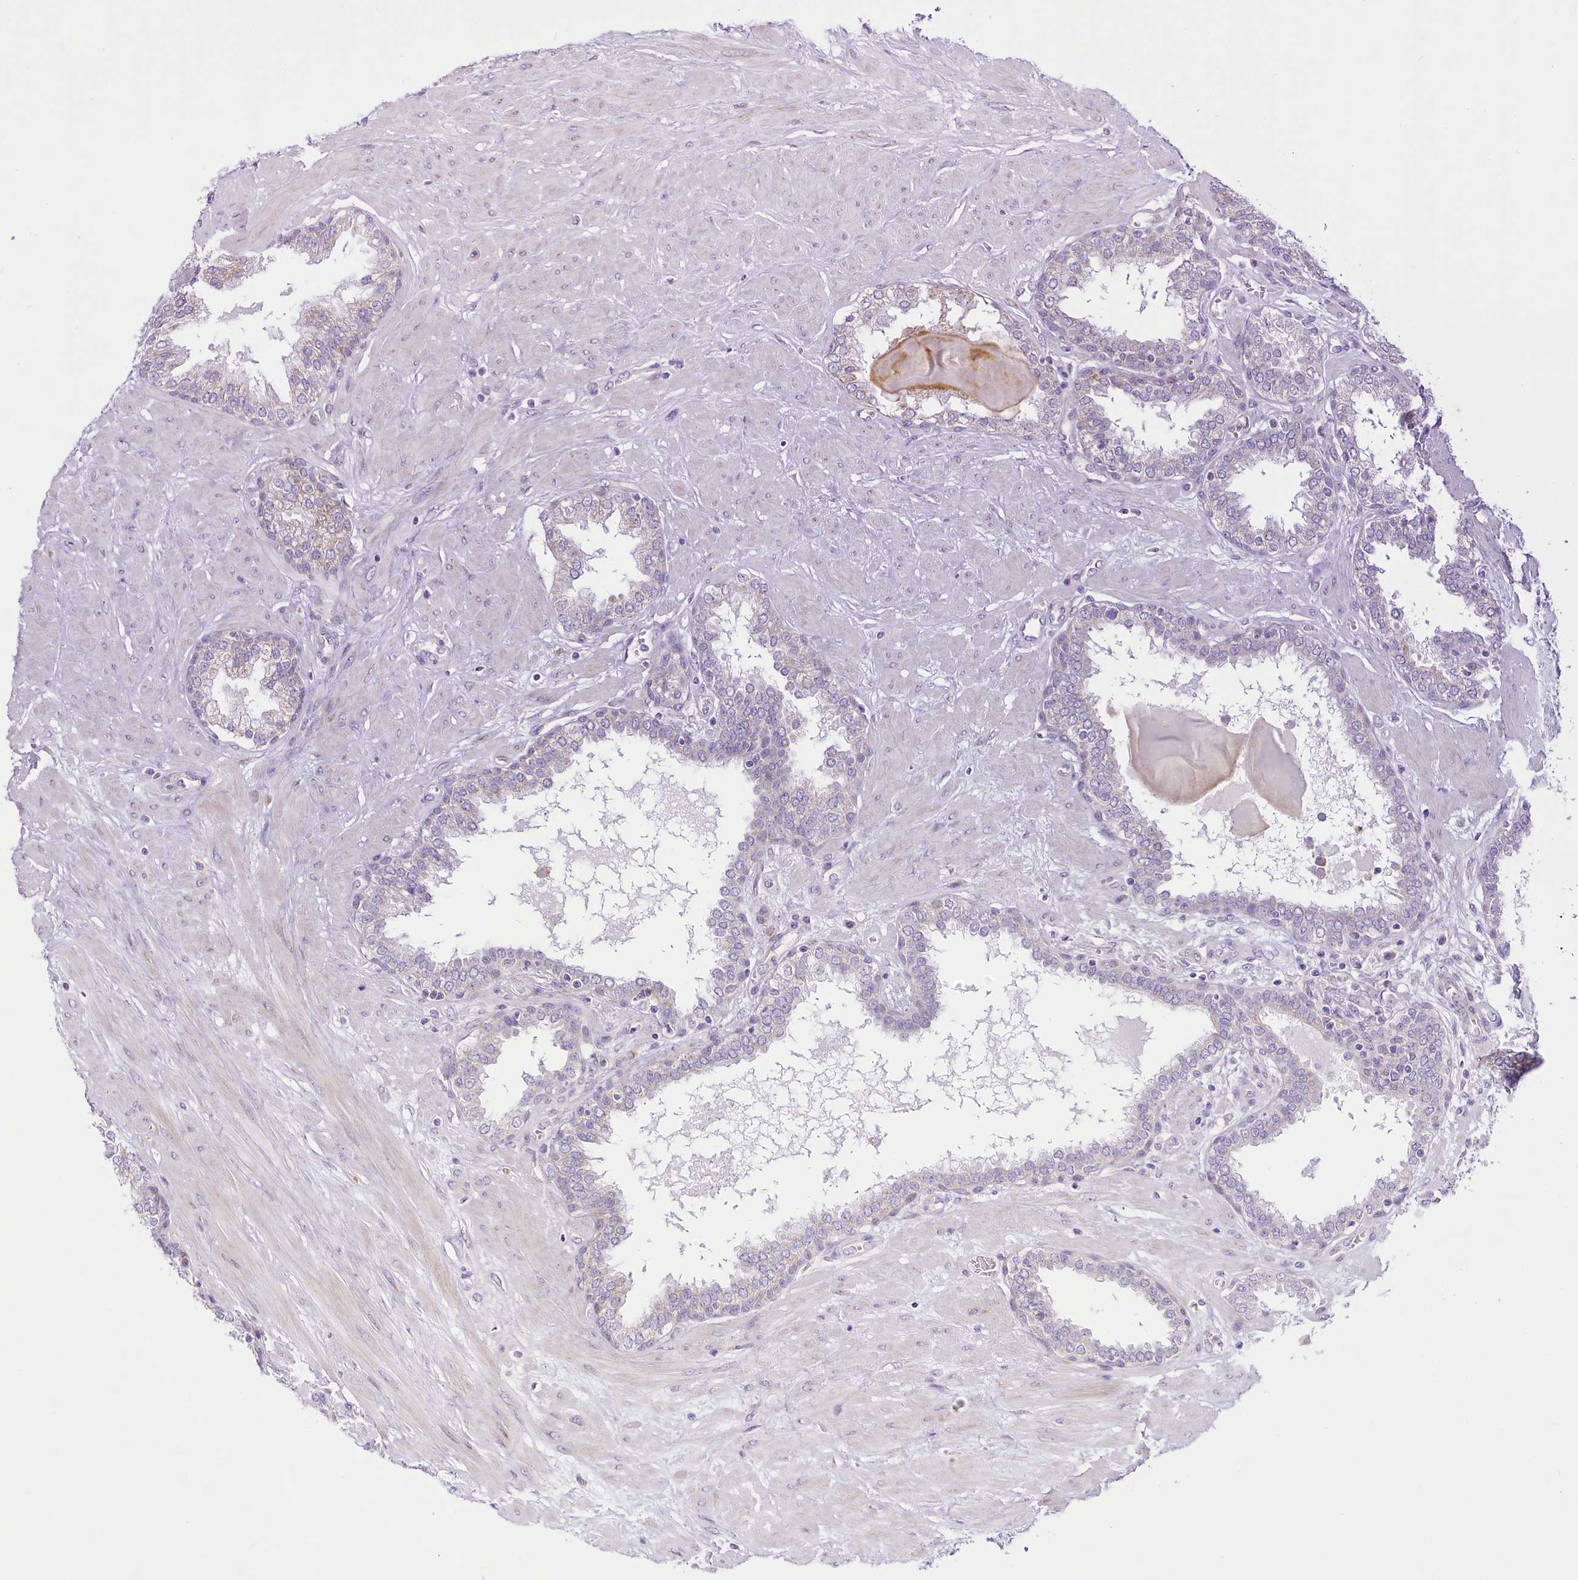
{"staining": {"intensity": "negative", "quantity": "none", "location": "none"}, "tissue": "prostate", "cell_type": "Glandular cells", "image_type": "normal", "snomed": [{"axis": "morphology", "description": "Normal tissue, NOS"}, {"axis": "topography", "description": "Prostate"}], "caption": "Glandular cells are negative for brown protein staining in unremarkable prostate. Brightfield microscopy of immunohistochemistry (IHC) stained with DAB (brown) and hematoxylin (blue), captured at high magnification.", "gene": "CCDC30", "patient": {"sex": "male", "age": 51}}